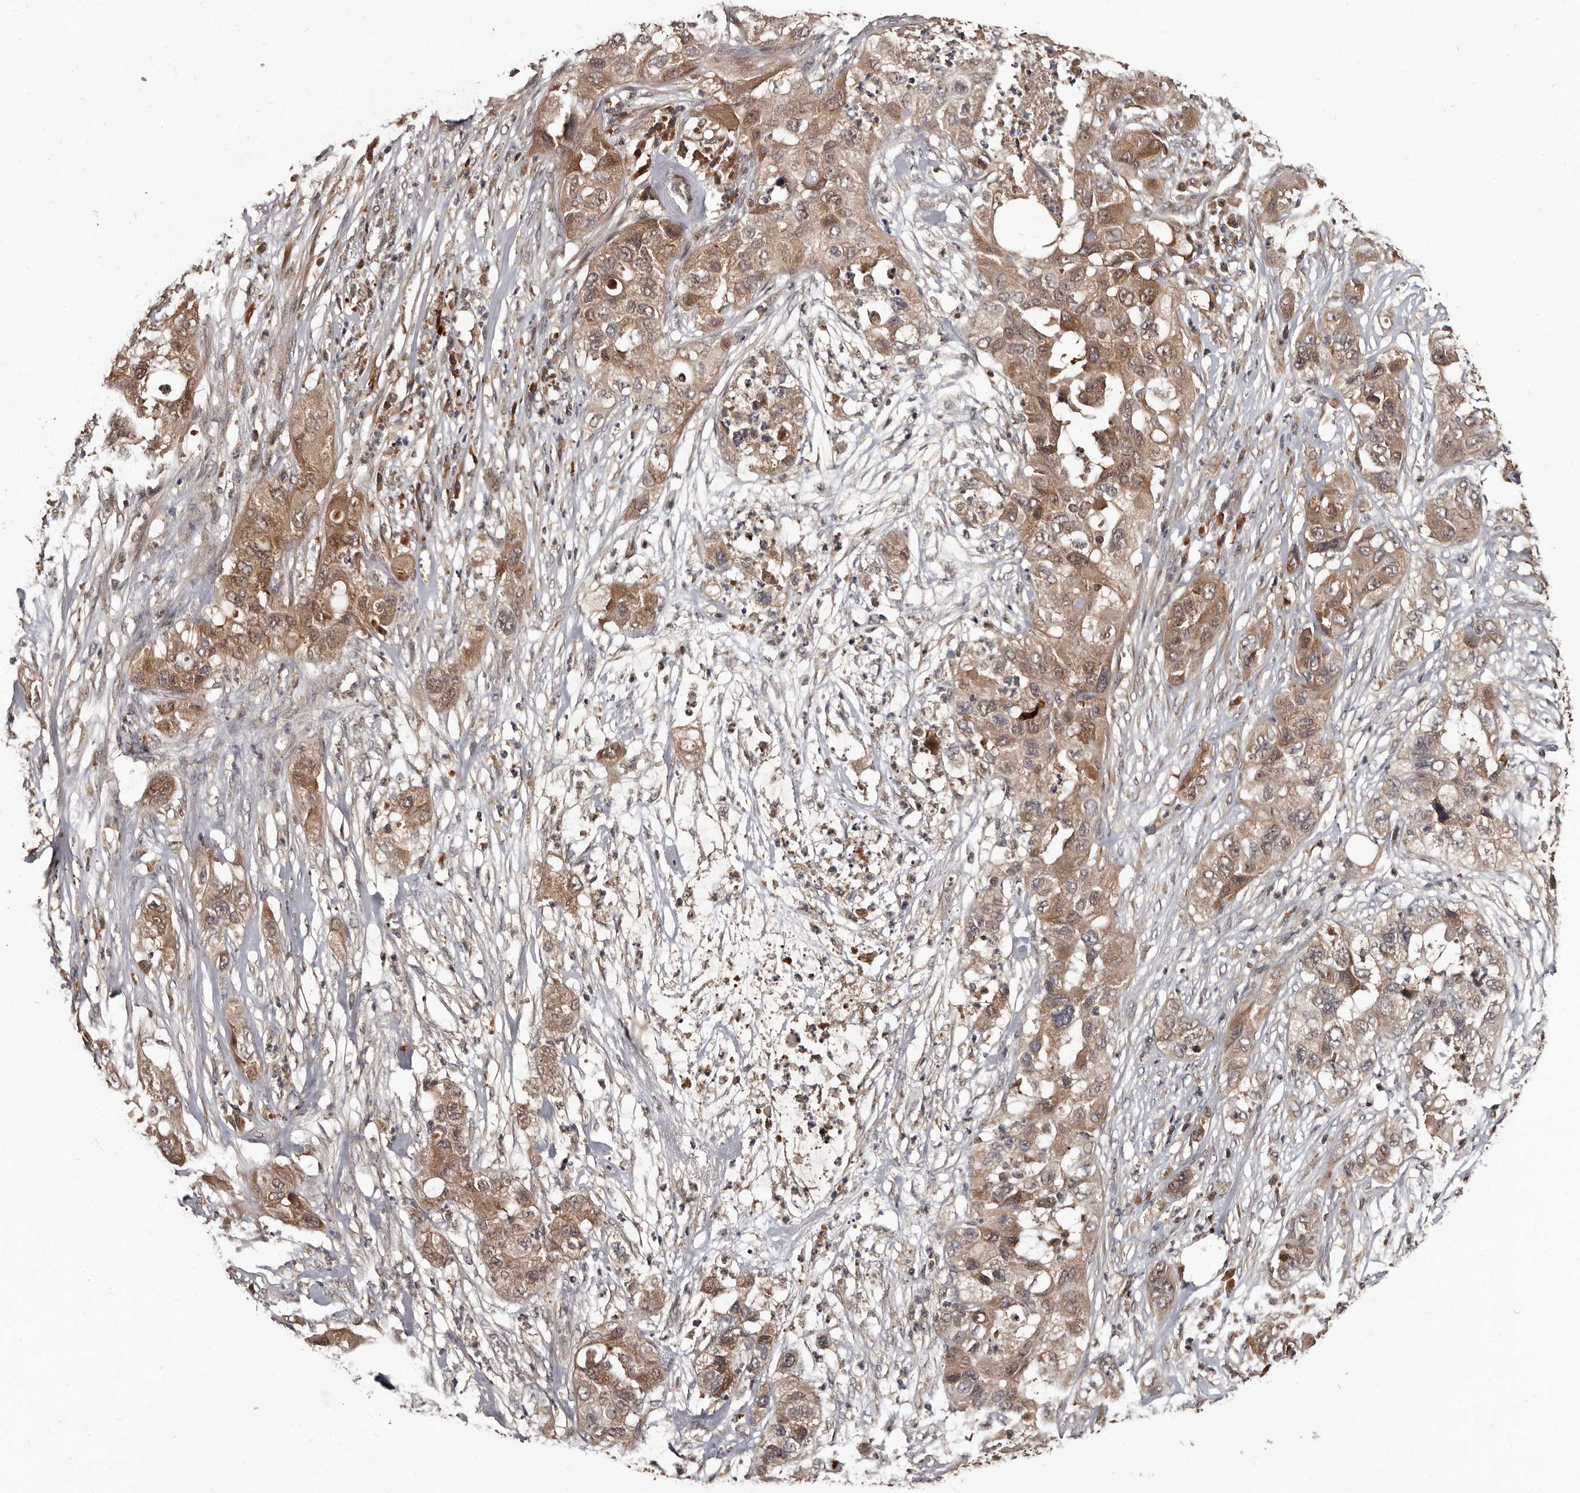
{"staining": {"intensity": "moderate", "quantity": ">75%", "location": "cytoplasmic/membranous"}, "tissue": "pancreatic cancer", "cell_type": "Tumor cells", "image_type": "cancer", "snomed": [{"axis": "morphology", "description": "Adenocarcinoma, NOS"}, {"axis": "topography", "description": "Pancreas"}], "caption": "Tumor cells show medium levels of moderate cytoplasmic/membranous positivity in approximately >75% of cells in human pancreatic cancer (adenocarcinoma).", "gene": "PMVK", "patient": {"sex": "female", "age": 78}}